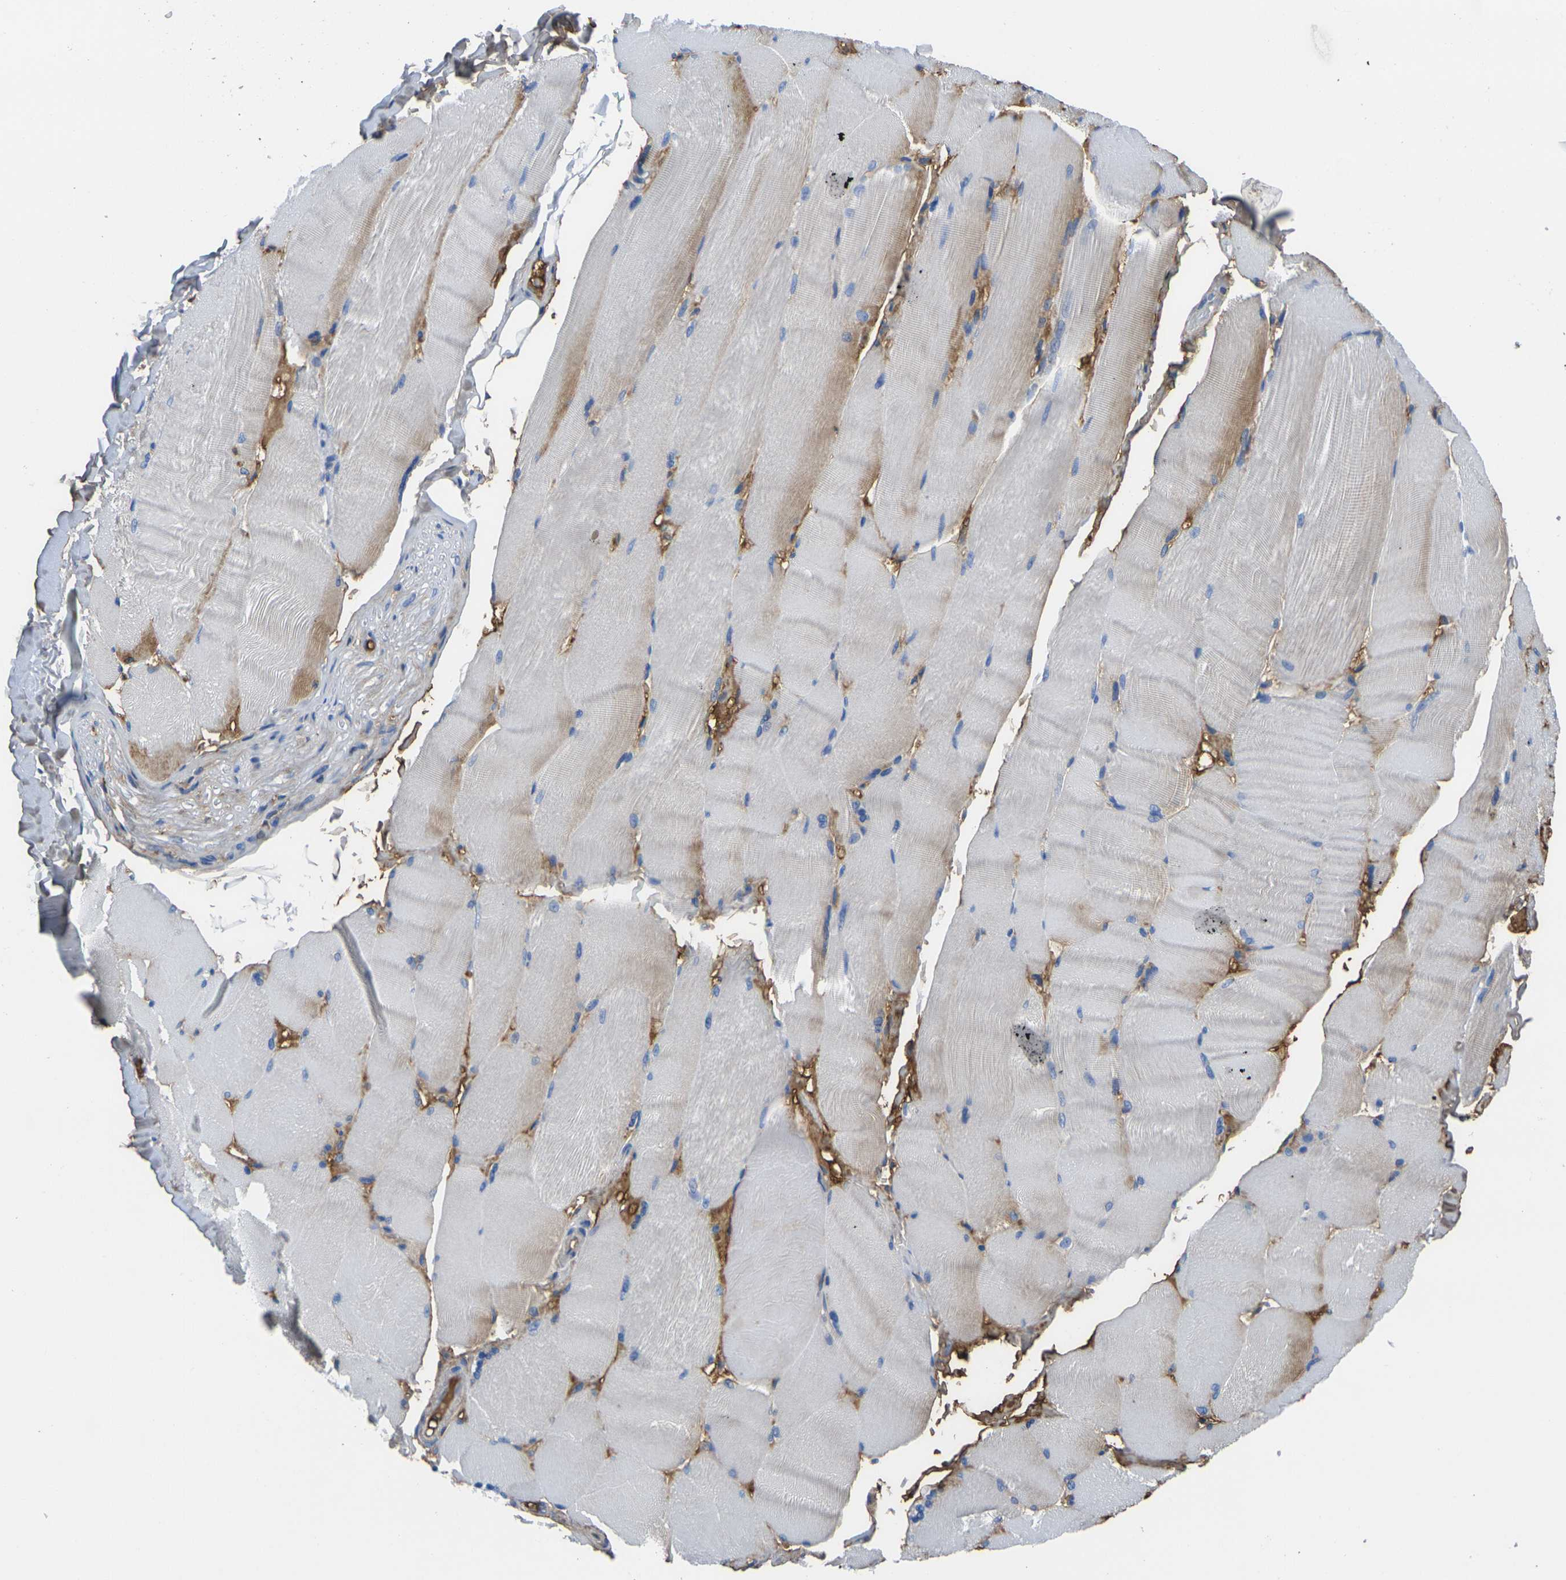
{"staining": {"intensity": "moderate", "quantity": "<25%", "location": "cytoplasmic/membranous"}, "tissue": "skeletal muscle", "cell_type": "Myocytes", "image_type": "normal", "snomed": [{"axis": "morphology", "description": "Normal tissue, NOS"}, {"axis": "topography", "description": "Skin"}, {"axis": "topography", "description": "Skeletal muscle"}], "caption": "A low amount of moderate cytoplasmic/membranous expression is present in approximately <25% of myocytes in normal skeletal muscle.", "gene": "GREM2", "patient": {"sex": "male", "age": 83}}